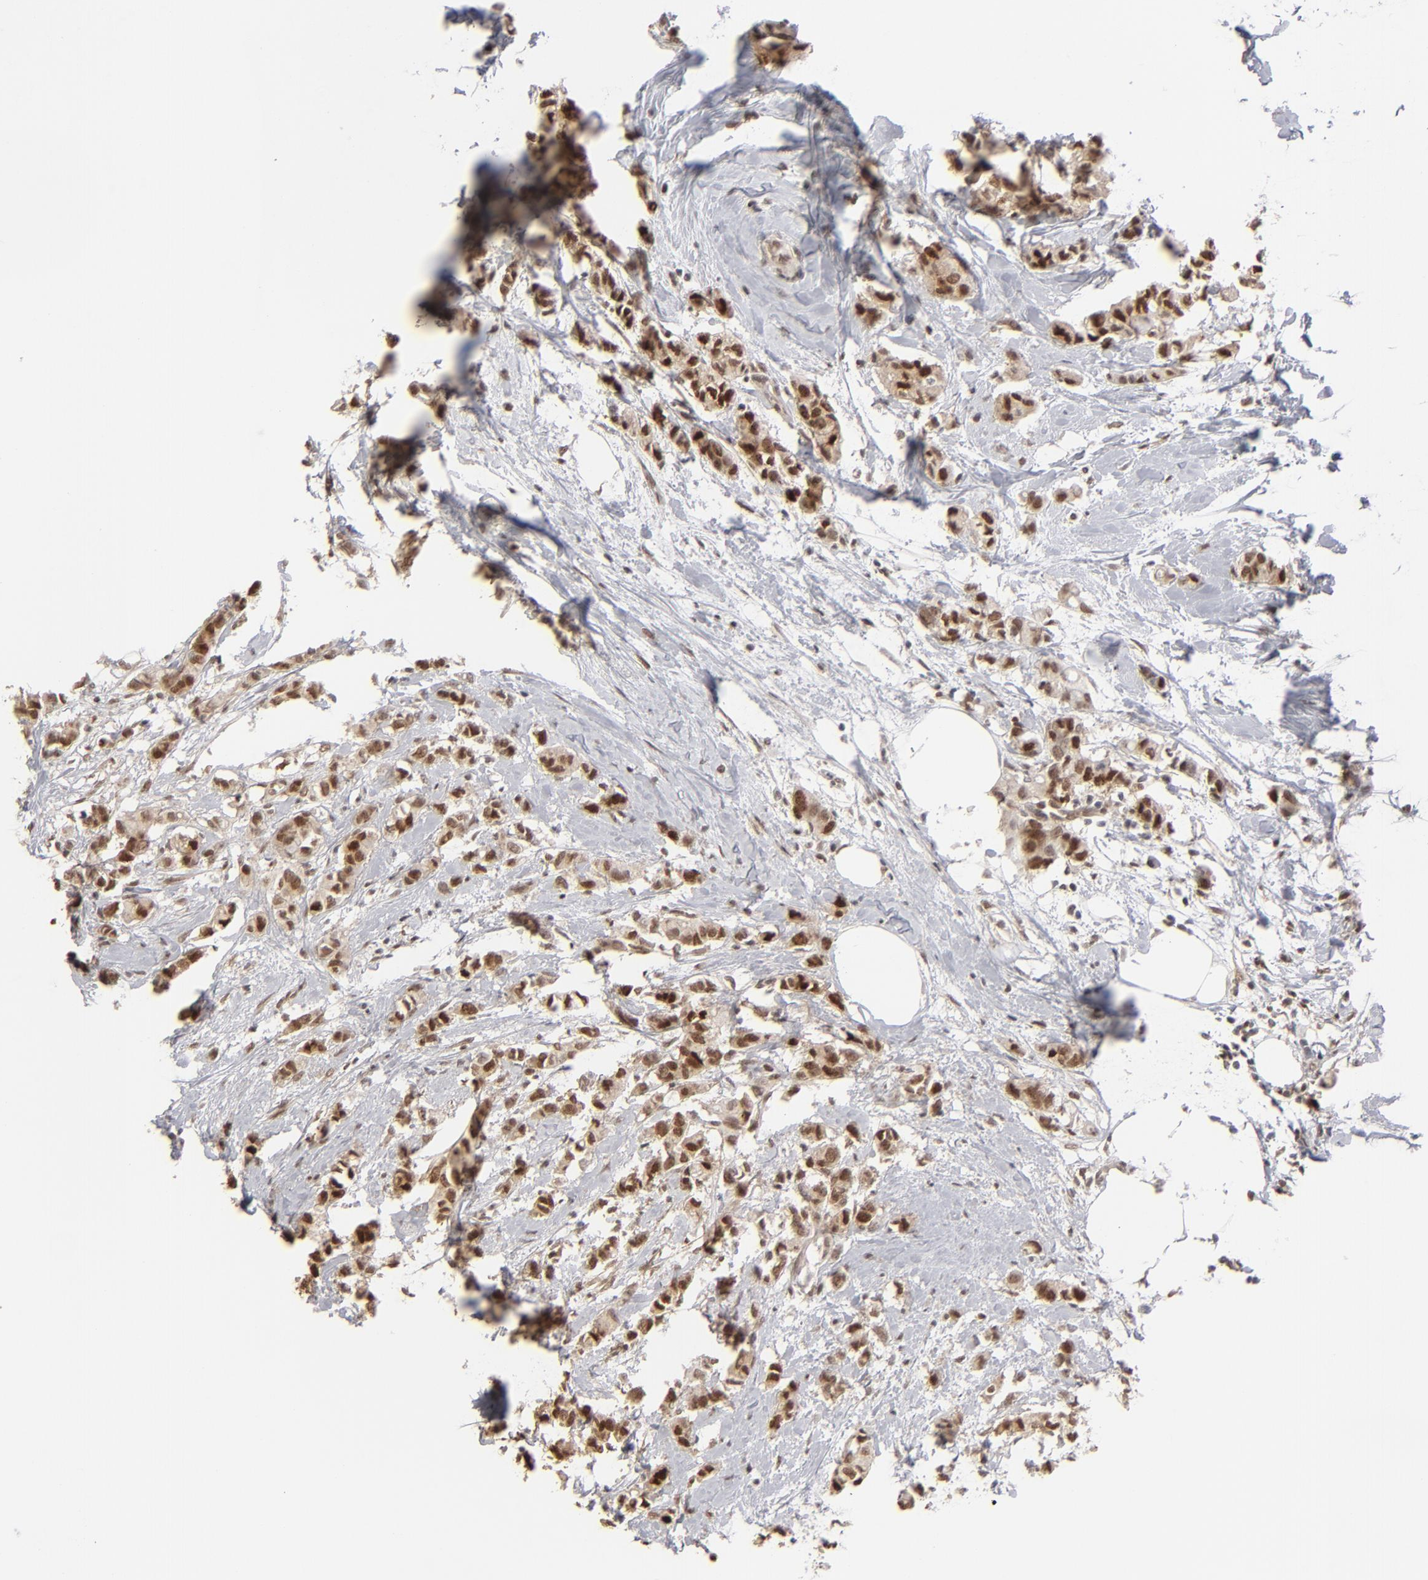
{"staining": {"intensity": "moderate", "quantity": ">75%", "location": "cytoplasmic/membranous,nuclear"}, "tissue": "breast cancer", "cell_type": "Tumor cells", "image_type": "cancer", "snomed": [{"axis": "morphology", "description": "Duct carcinoma"}, {"axis": "topography", "description": "Breast"}], "caption": "Infiltrating ductal carcinoma (breast) stained with a brown dye reveals moderate cytoplasmic/membranous and nuclear positive expression in about >75% of tumor cells.", "gene": "IRF9", "patient": {"sex": "female", "age": 84}}